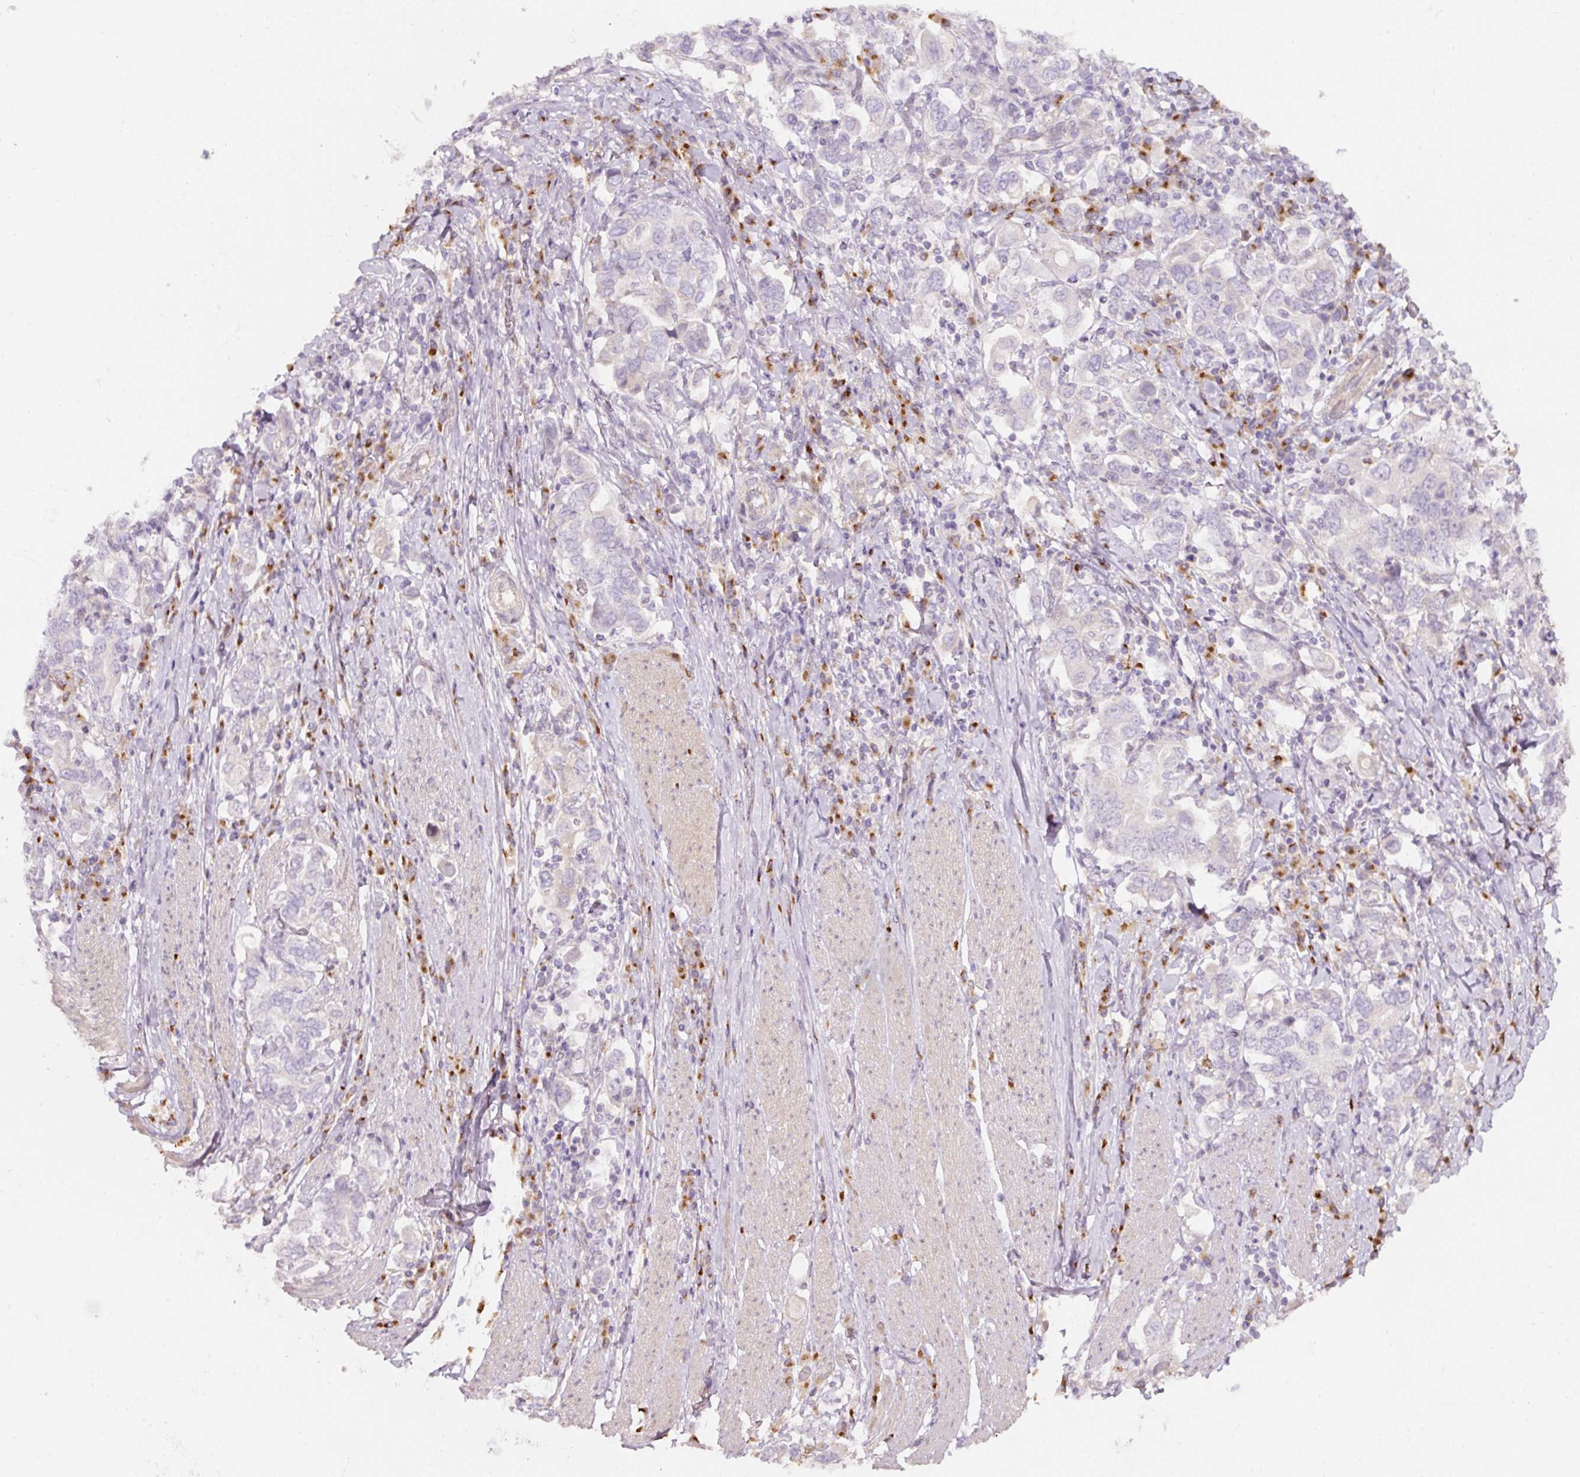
{"staining": {"intensity": "negative", "quantity": "none", "location": "none"}, "tissue": "stomach cancer", "cell_type": "Tumor cells", "image_type": "cancer", "snomed": [{"axis": "morphology", "description": "Adenocarcinoma, NOS"}, {"axis": "topography", "description": "Stomach, upper"}, {"axis": "topography", "description": "Stomach"}], "caption": "The image displays no significant positivity in tumor cells of stomach cancer (adenocarcinoma).", "gene": "NBPF11", "patient": {"sex": "male", "age": 62}}